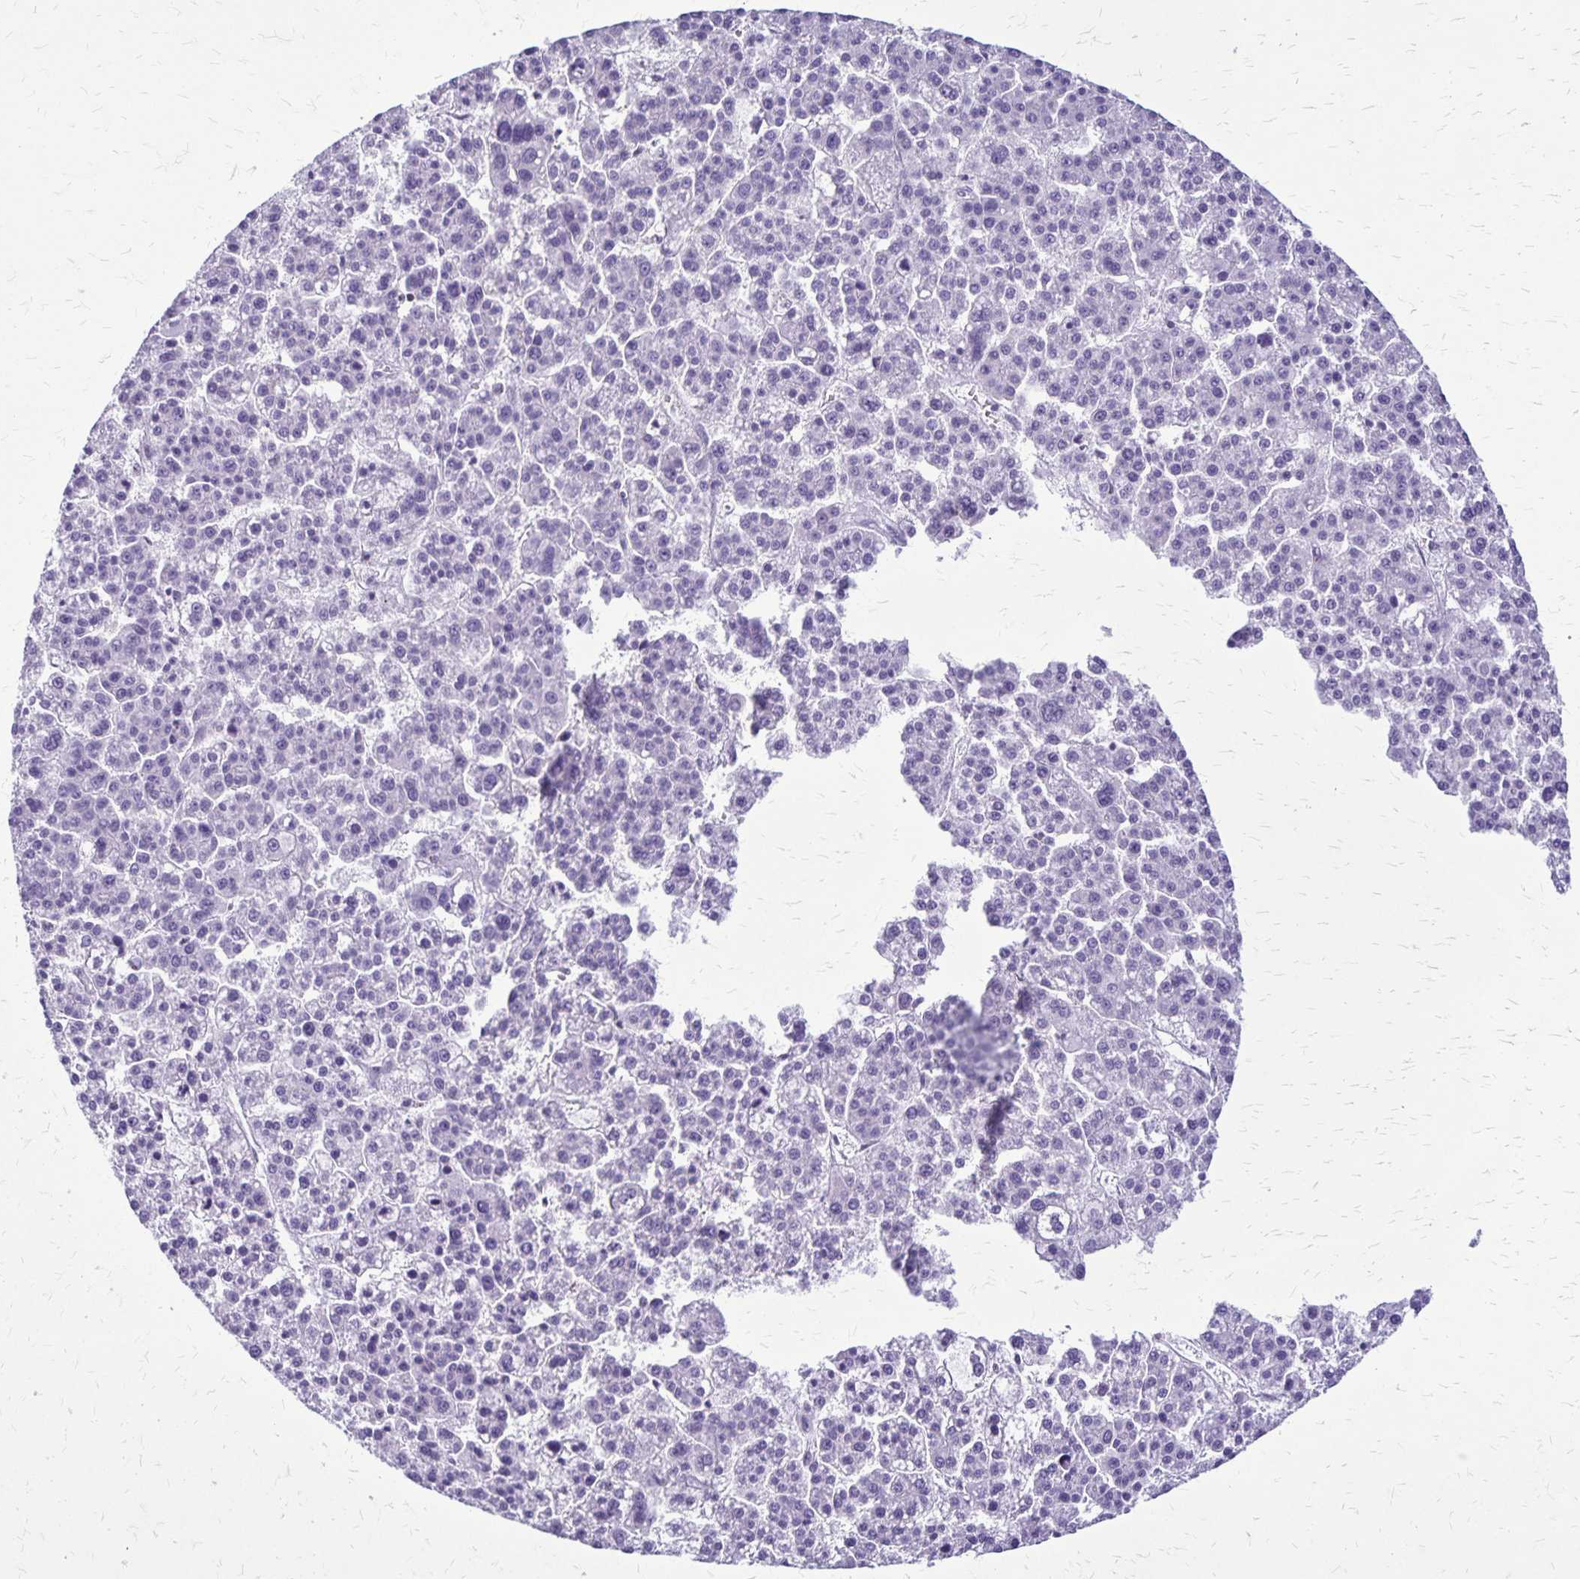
{"staining": {"intensity": "negative", "quantity": "none", "location": "none"}, "tissue": "liver cancer", "cell_type": "Tumor cells", "image_type": "cancer", "snomed": [{"axis": "morphology", "description": "Carcinoma, Hepatocellular, NOS"}, {"axis": "topography", "description": "Liver"}], "caption": "Hepatocellular carcinoma (liver) stained for a protein using immunohistochemistry (IHC) shows no positivity tumor cells.", "gene": "GP9", "patient": {"sex": "female", "age": 58}}